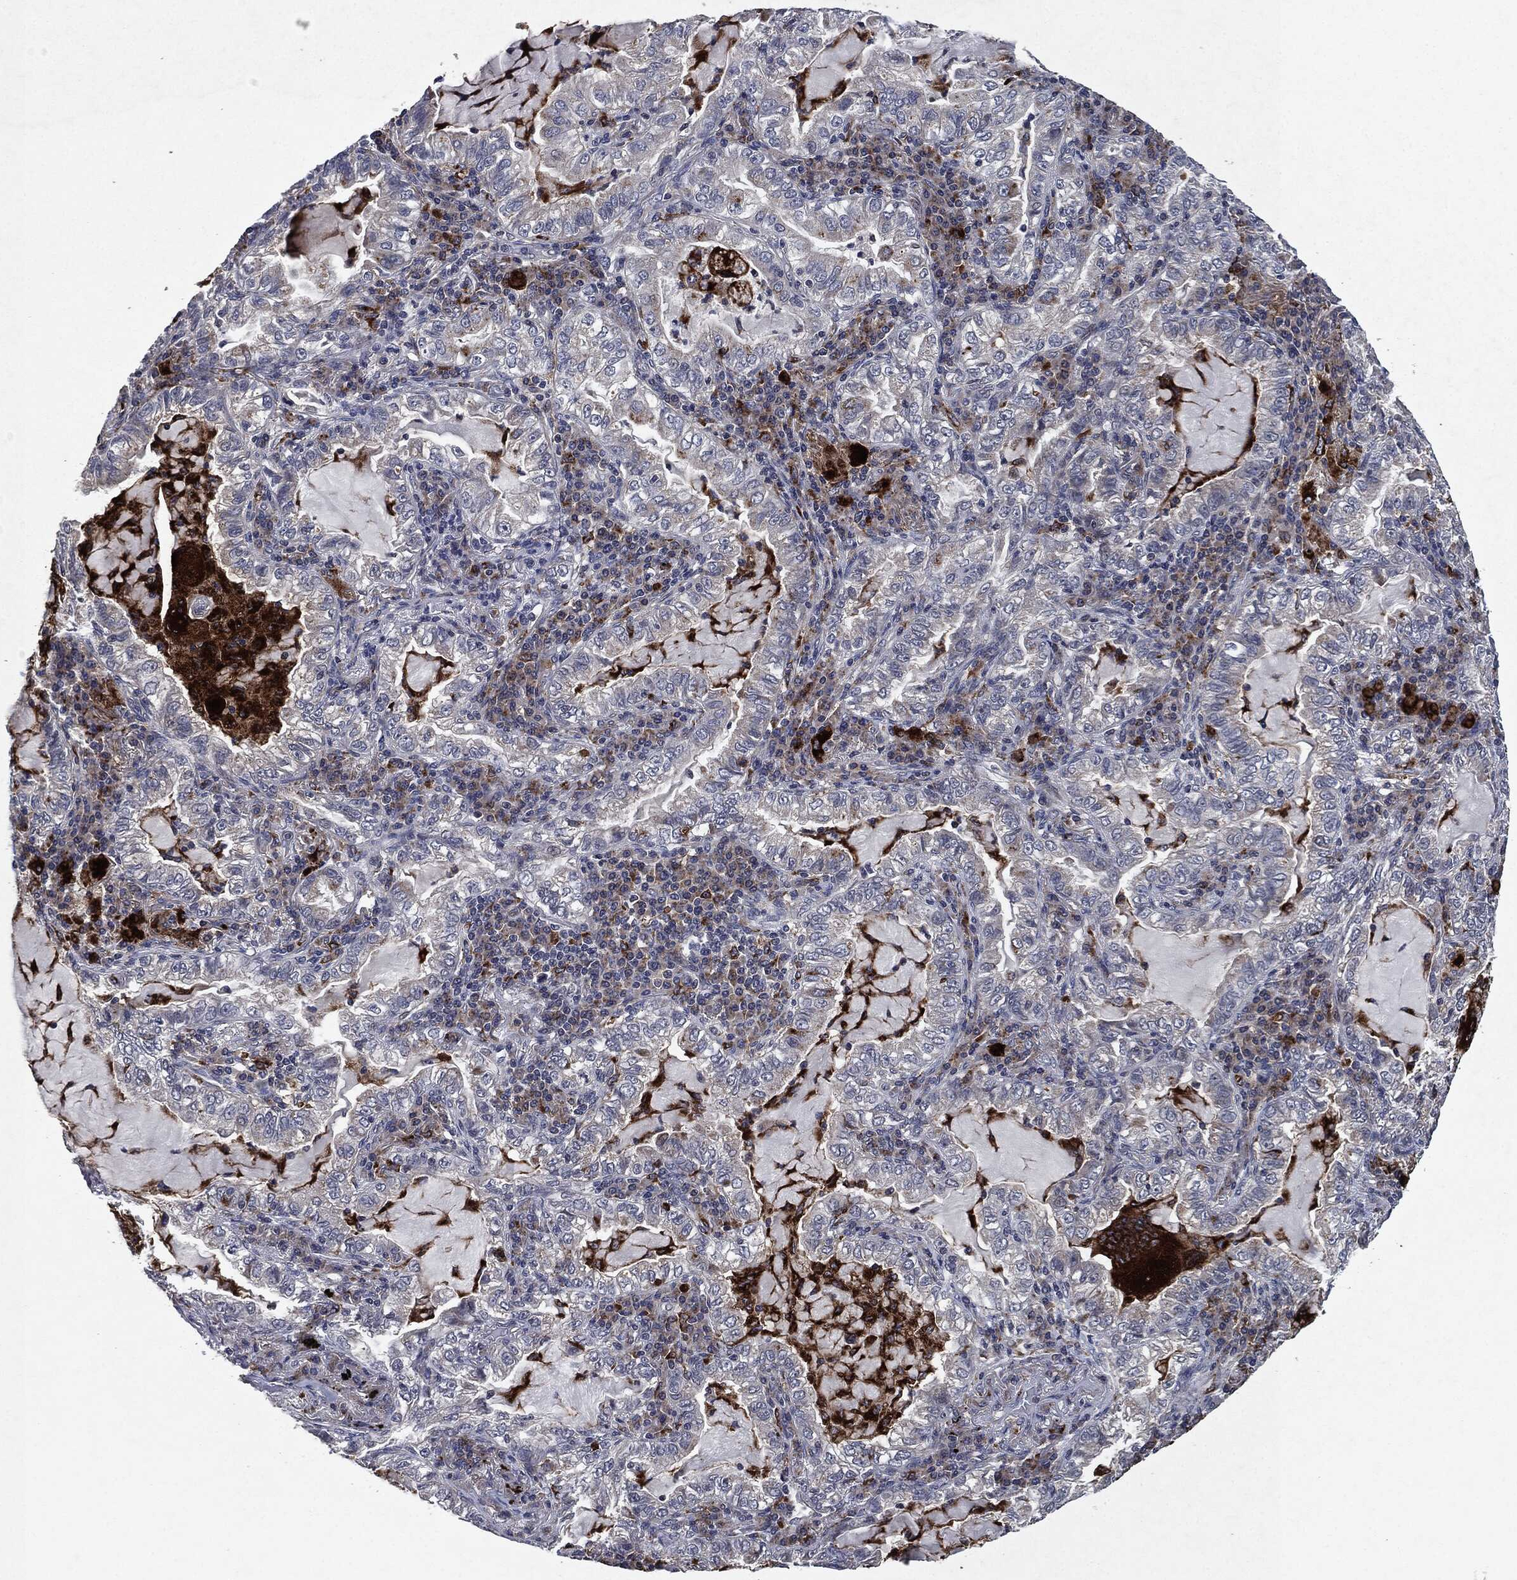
{"staining": {"intensity": "negative", "quantity": "none", "location": "none"}, "tissue": "lung cancer", "cell_type": "Tumor cells", "image_type": "cancer", "snomed": [{"axis": "morphology", "description": "Adenocarcinoma, NOS"}, {"axis": "topography", "description": "Lung"}], "caption": "DAB immunohistochemical staining of human adenocarcinoma (lung) demonstrates no significant expression in tumor cells.", "gene": "SLC31A2", "patient": {"sex": "female", "age": 73}}